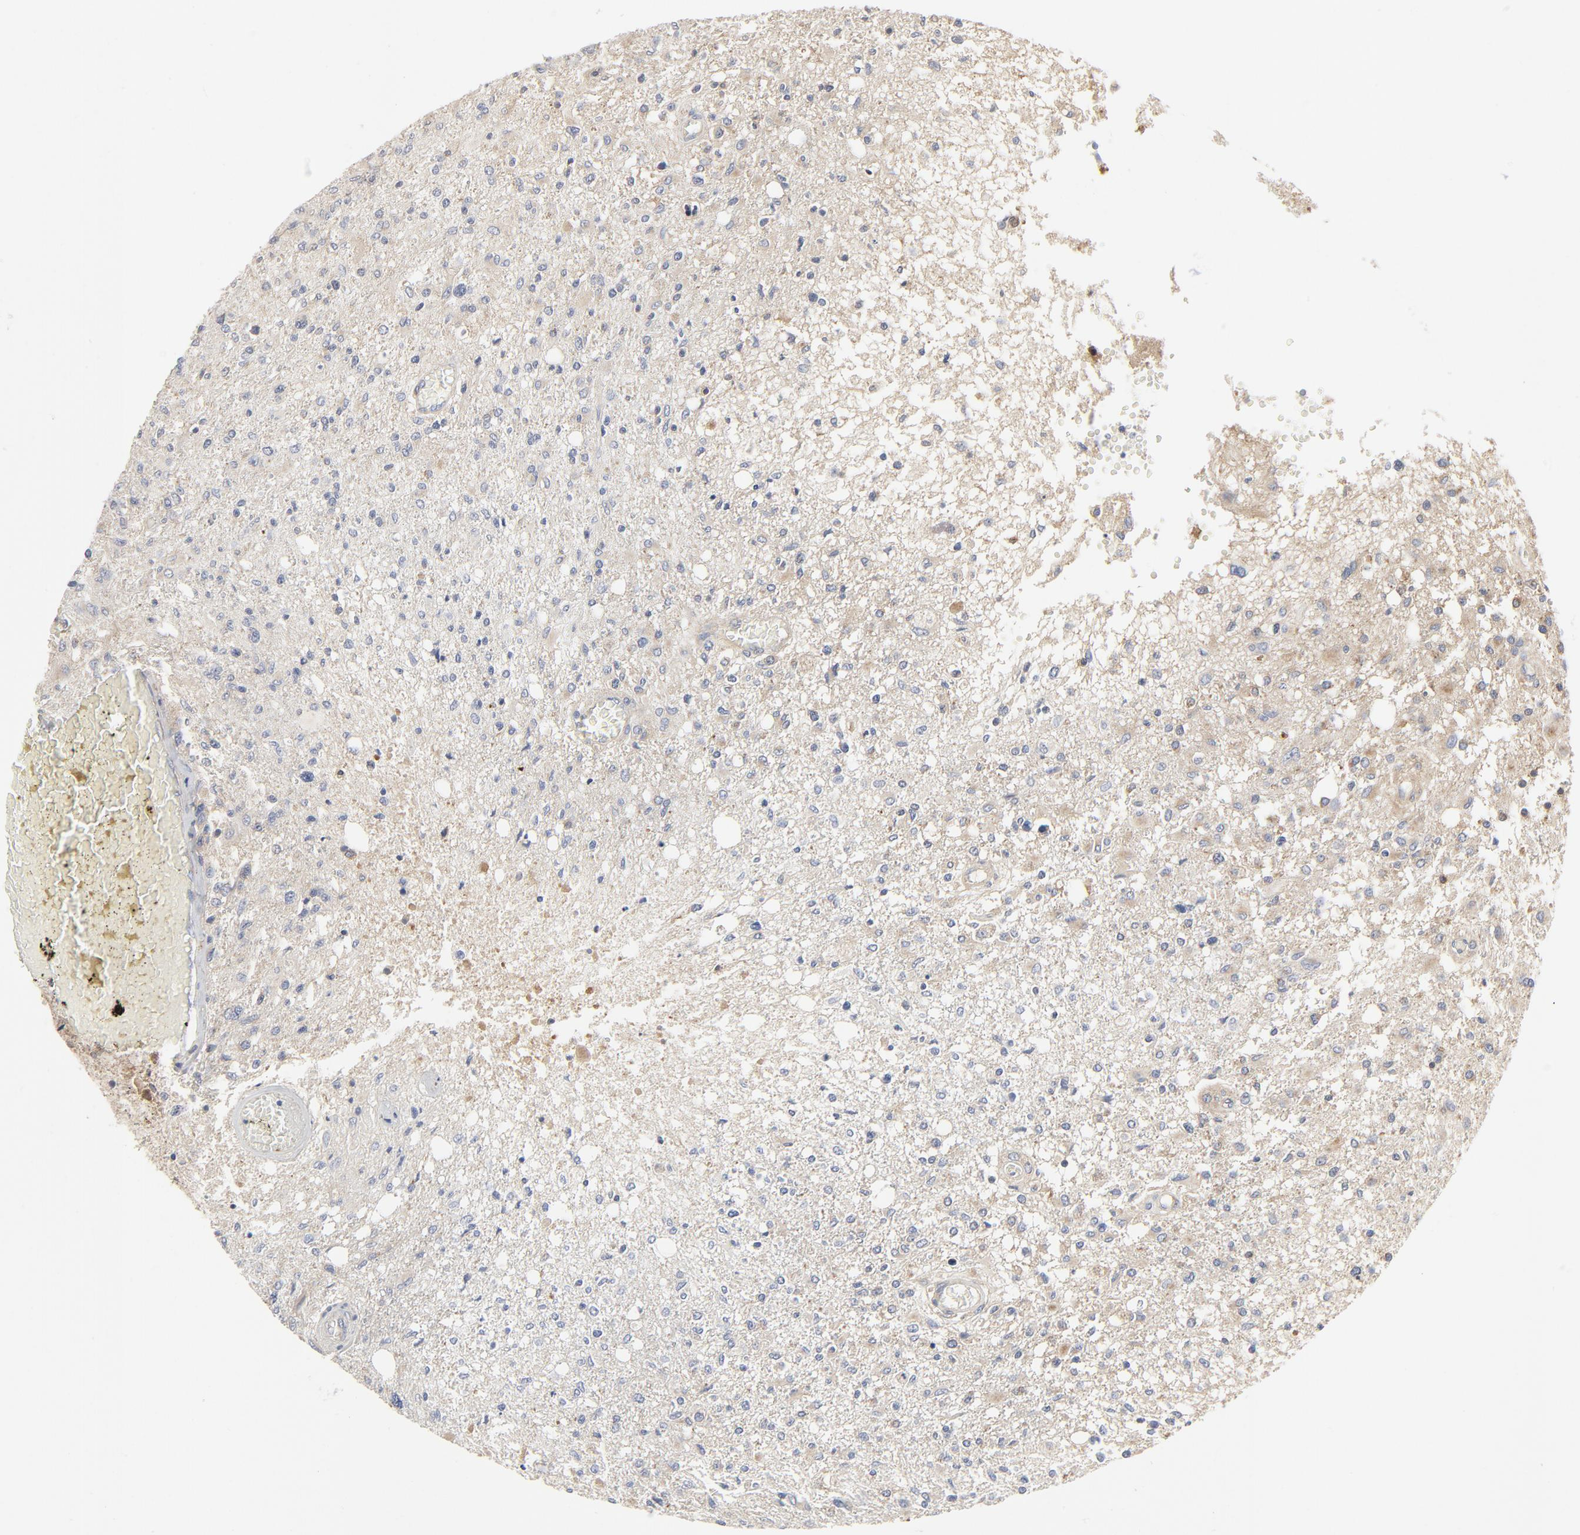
{"staining": {"intensity": "weak", "quantity": "25%-75%", "location": "cytoplasmic/membranous"}, "tissue": "glioma", "cell_type": "Tumor cells", "image_type": "cancer", "snomed": [{"axis": "morphology", "description": "Glioma, malignant, High grade"}, {"axis": "topography", "description": "Cerebral cortex"}], "caption": "Brown immunohistochemical staining in human malignant glioma (high-grade) exhibits weak cytoplasmic/membranous positivity in approximately 25%-75% of tumor cells. (IHC, brightfield microscopy, high magnification).", "gene": "RABEP1", "patient": {"sex": "male", "age": 76}}